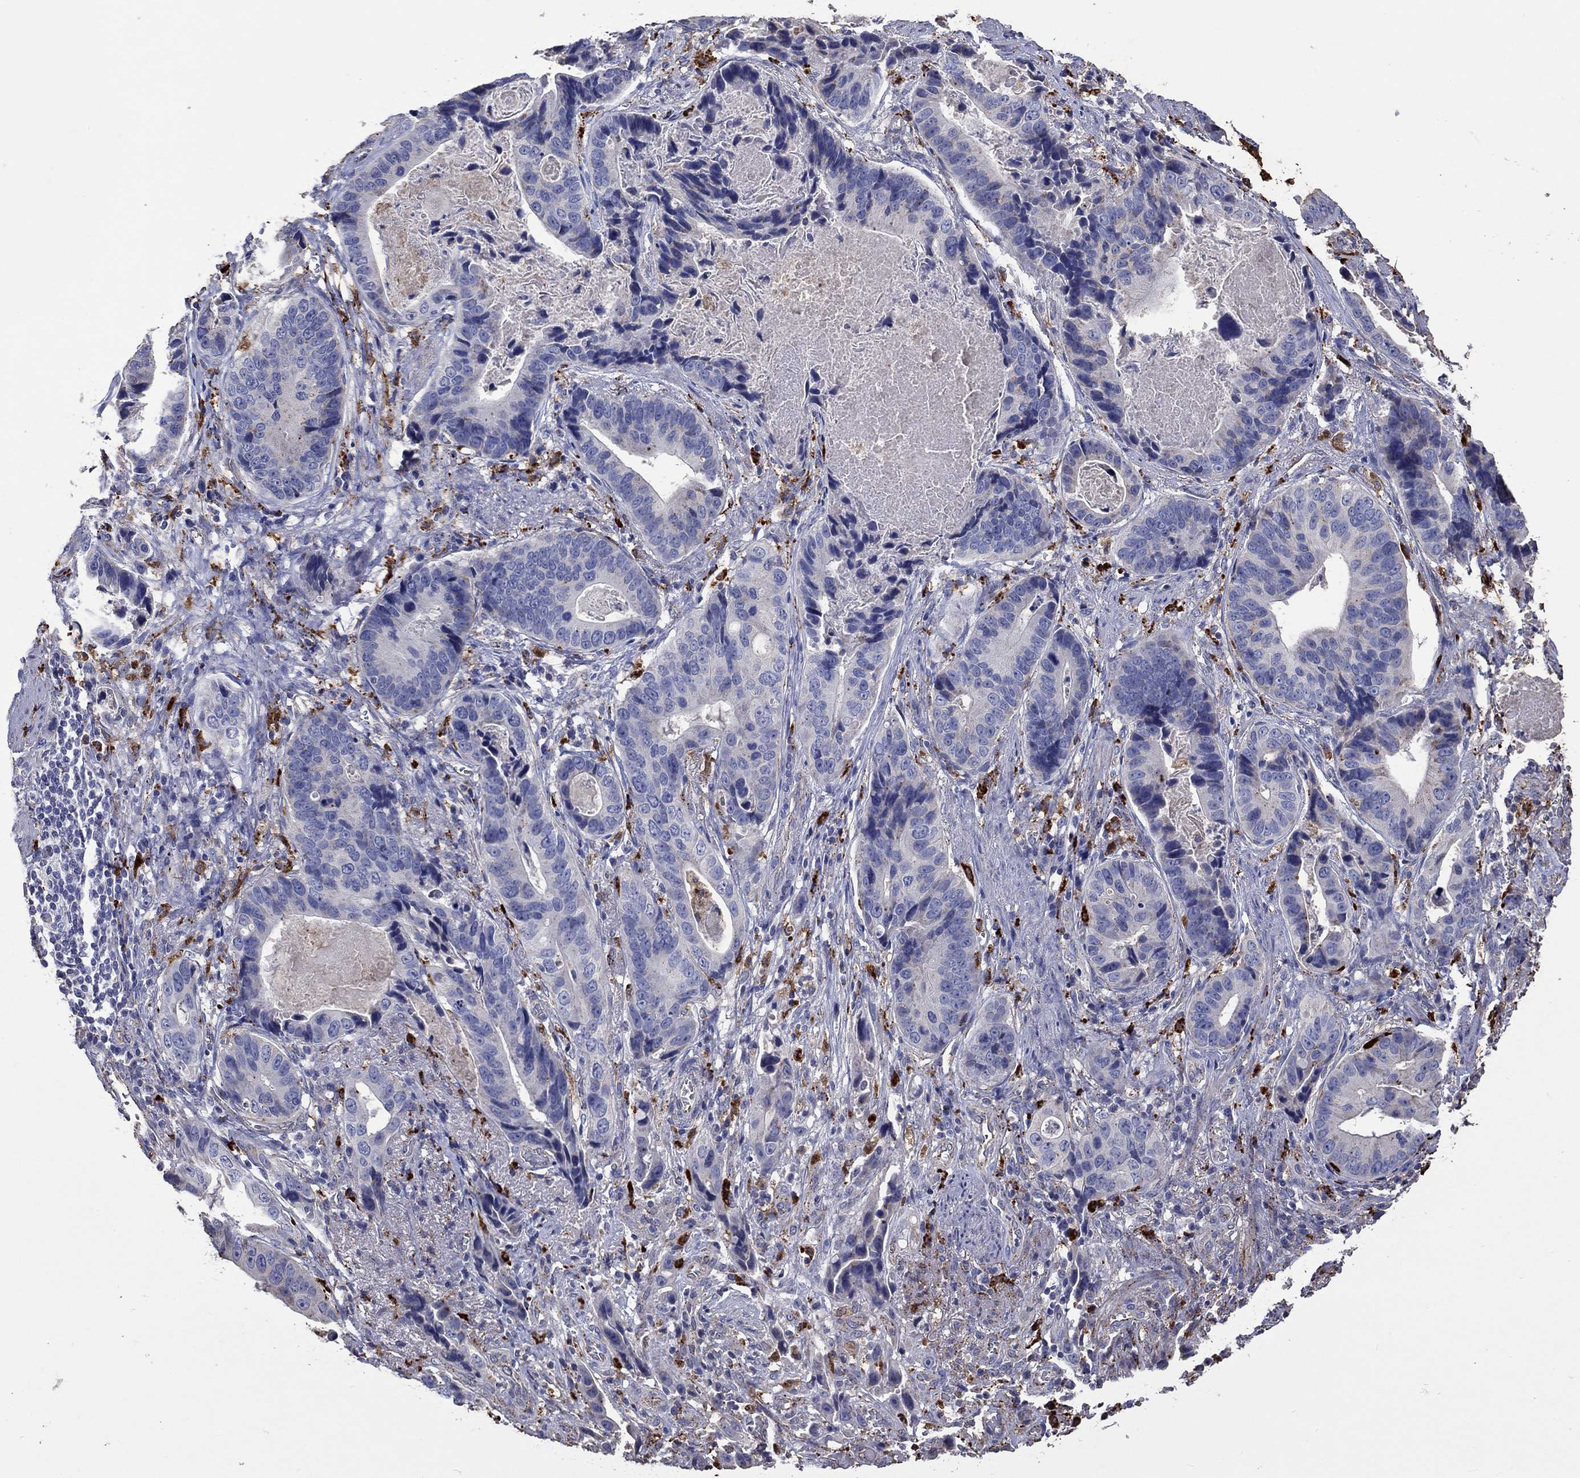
{"staining": {"intensity": "moderate", "quantity": "<25%", "location": "cytoplasmic/membranous"}, "tissue": "stomach cancer", "cell_type": "Tumor cells", "image_type": "cancer", "snomed": [{"axis": "morphology", "description": "Adenocarcinoma, NOS"}, {"axis": "topography", "description": "Stomach"}], "caption": "A high-resolution image shows IHC staining of stomach adenocarcinoma, which reveals moderate cytoplasmic/membranous staining in about <25% of tumor cells. (DAB IHC with brightfield microscopy, high magnification).", "gene": "CTSB", "patient": {"sex": "male", "age": 84}}